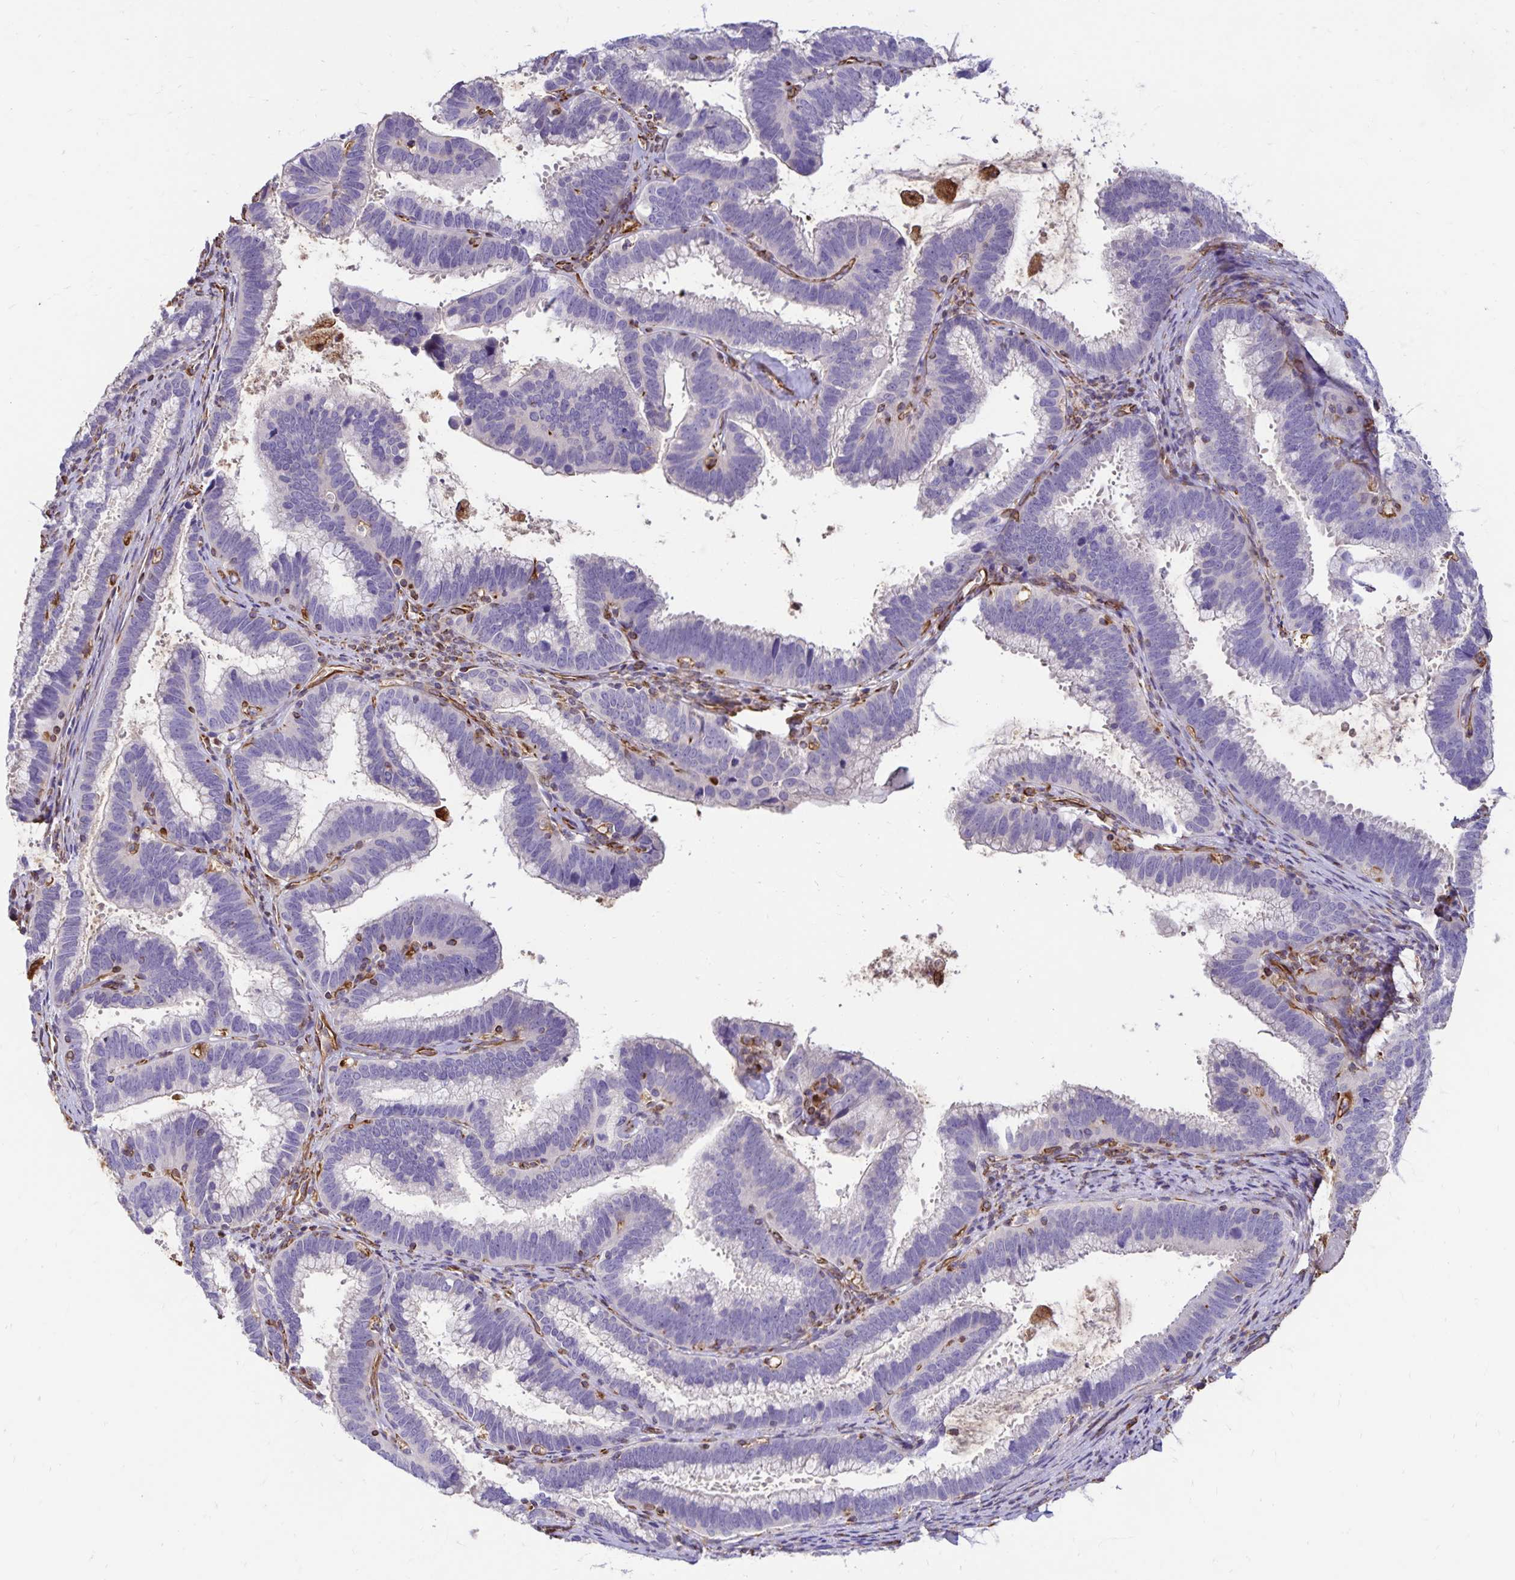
{"staining": {"intensity": "negative", "quantity": "none", "location": "none"}, "tissue": "cervical cancer", "cell_type": "Tumor cells", "image_type": "cancer", "snomed": [{"axis": "morphology", "description": "Adenocarcinoma, NOS"}, {"axis": "topography", "description": "Cervix"}], "caption": "High magnification brightfield microscopy of cervical adenocarcinoma stained with DAB (3,3'-diaminobenzidine) (brown) and counterstained with hematoxylin (blue): tumor cells show no significant staining.", "gene": "TRPV6", "patient": {"sex": "female", "age": 61}}